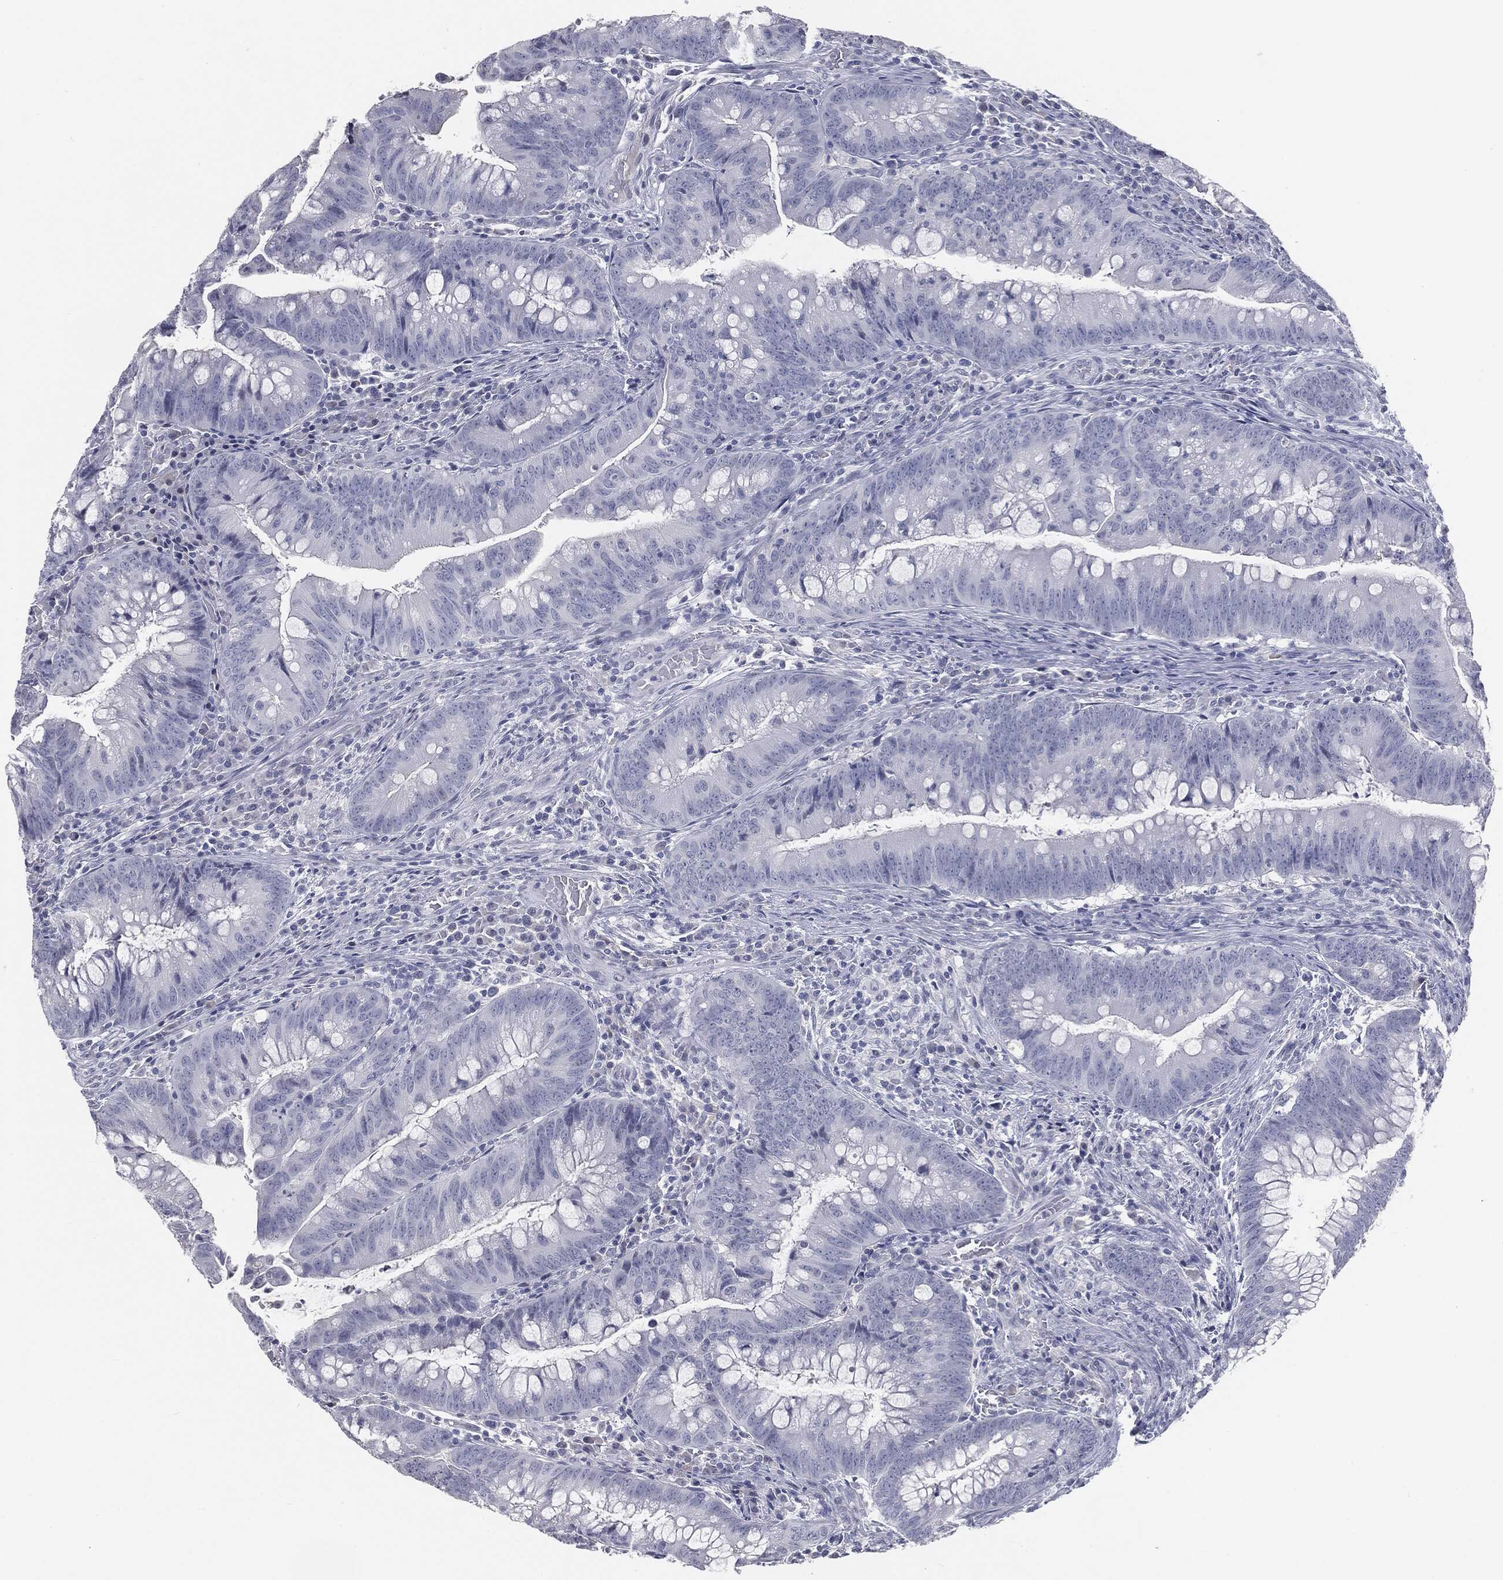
{"staining": {"intensity": "negative", "quantity": "none", "location": "none"}, "tissue": "colorectal cancer", "cell_type": "Tumor cells", "image_type": "cancer", "snomed": [{"axis": "morphology", "description": "Adenocarcinoma, NOS"}, {"axis": "topography", "description": "Colon"}], "caption": "The immunohistochemistry (IHC) image has no significant positivity in tumor cells of colorectal cancer tissue. Brightfield microscopy of IHC stained with DAB (3,3'-diaminobenzidine) (brown) and hematoxylin (blue), captured at high magnification.", "gene": "PRAME", "patient": {"sex": "male", "age": 62}}